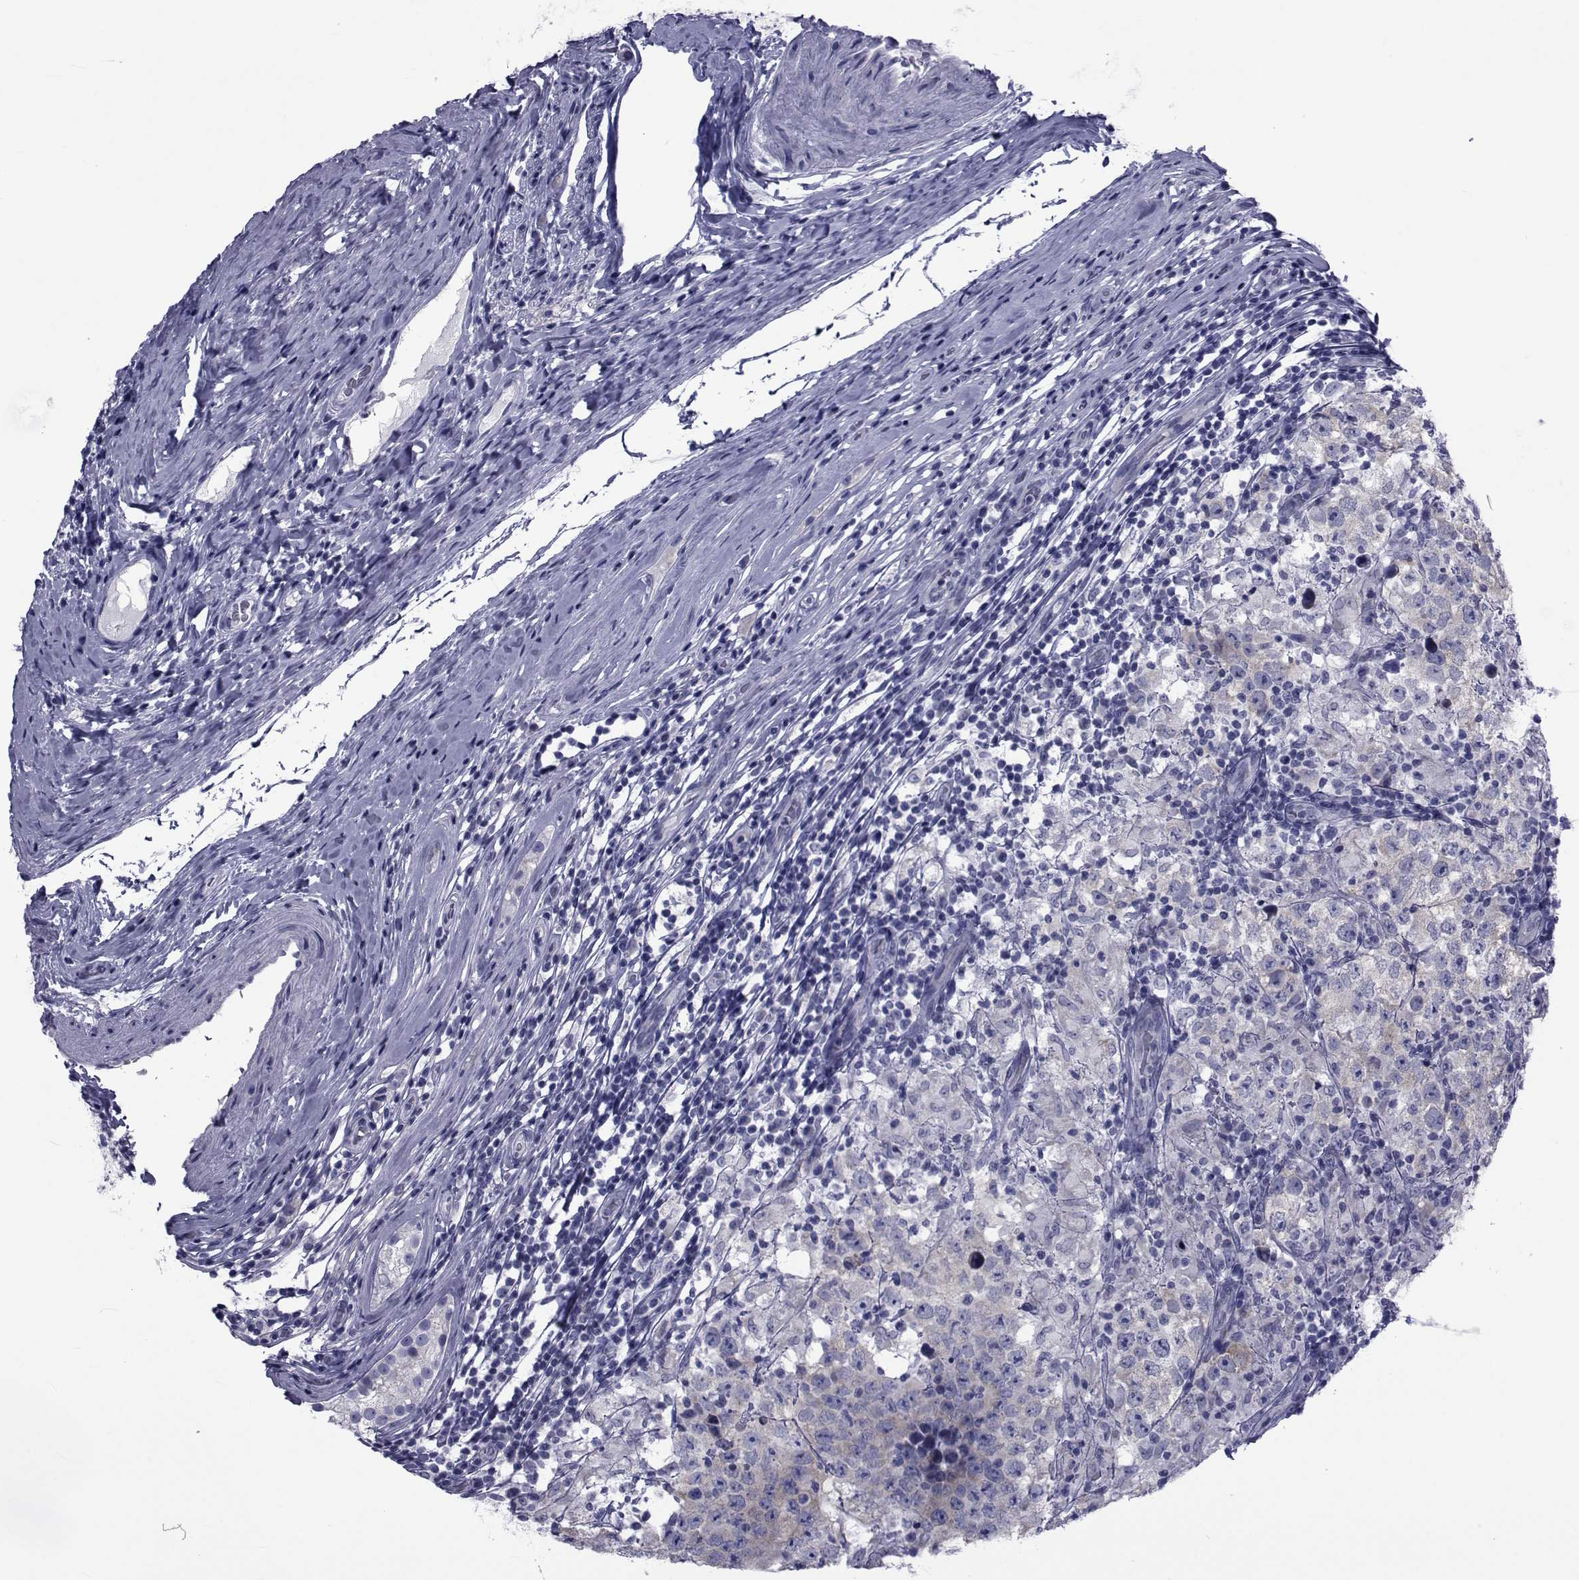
{"staining": {"intensity": "negative", "quantity": "none", "location": "none"}, "tissue": "testis cancer", "cell_type": "Tumor cells", "image_type": "cancer", "snomed": [{"axis": "morphology", "description": "Seminoma, NOS"}, {"axis": "morphology", "description": "Carcinoma, Embryonal, NOS"}, {"axis": "topography", "description": "Testis"}], "caption": "Human embryonal carcinoma (testis) stained for a protein using immunohistochemistry (IHC) reveals no expression in tumor cells.", "gene": "GKAP1", "patient": {"sex": "male", "age": 41}}